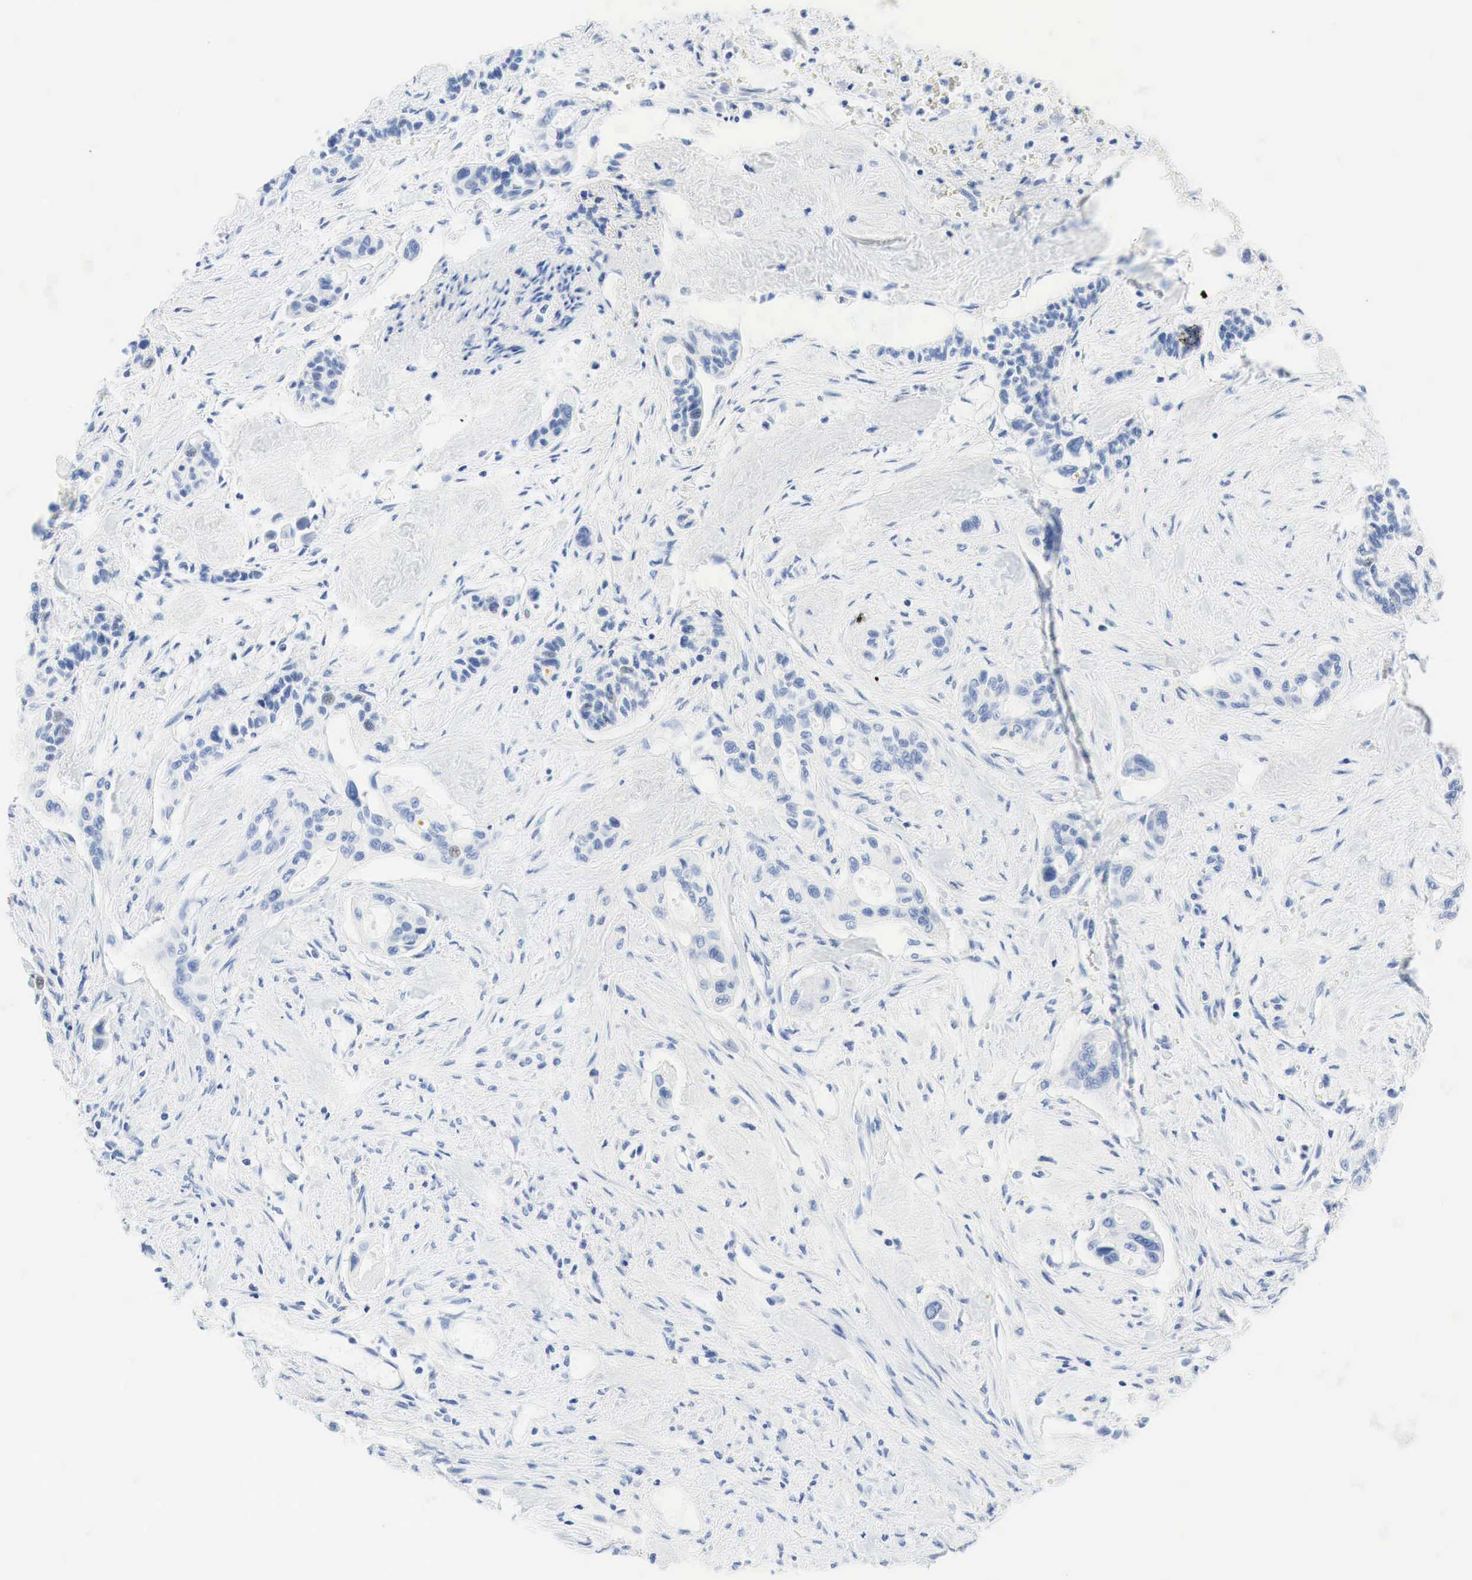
{"staining": {"intensity": "weak", "quantity": "<25%", "location": "cytoplasmic/membranous"}, "tissue": "pancreatic cancer", "cell_type": "Tumor cells", "image_type": "cancer", "snomed": [{"axis": "morphology", "description": "Adenocarcinoma, NOS"}, {"axis": "topography", "description": "Pancreas"}], "caption": "Image shows no significant protein positivity in tumor cells of pancreatic cancer (adenocarcinoma).", "gene": "INHA", "patient": {"sex": "male", "age": 77}}